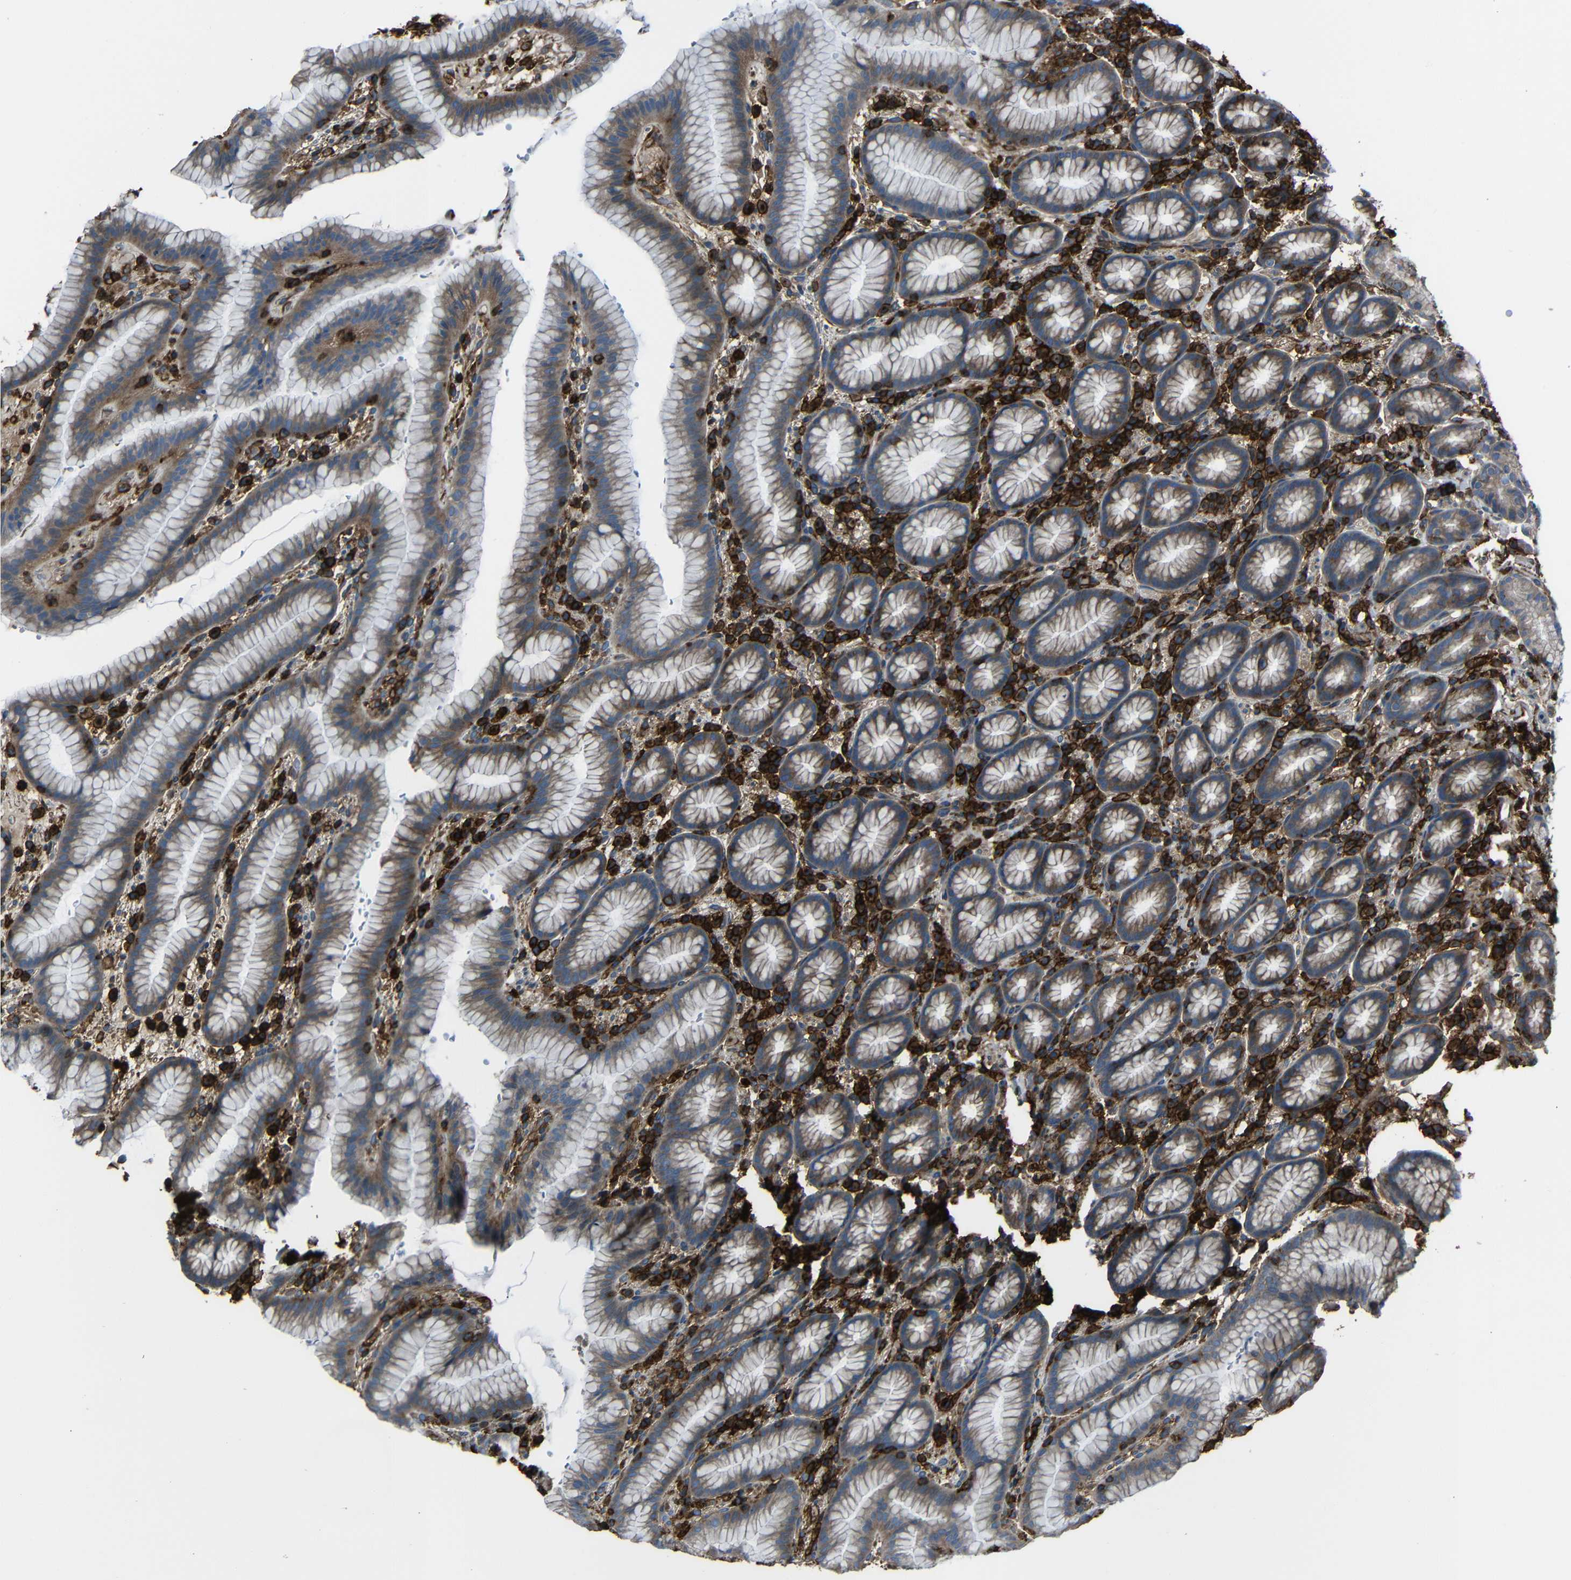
{"staining": {"intensity": "weak", "quantity": "25%-75%", "location": "cytoplasmic/membranous"}, "tissue": "stomach", "cell_type": "Glandular cells", "image_type": "normal", "snomed": [{"axis": "morphology", "description": "Normal tissue, NOS"}, {"axis": "topography", "description": "Stomach, lower"}], "caption": "A high-resolution image shows immunohistochemistry (IHC) staining of benign stomach, which demonstrates weak cytoplasmic/membranous positivity in approximately 25%-75% of glandular cells.", "gene": "ADGRE5", "patient": {"sex": "male", "age": 52}}